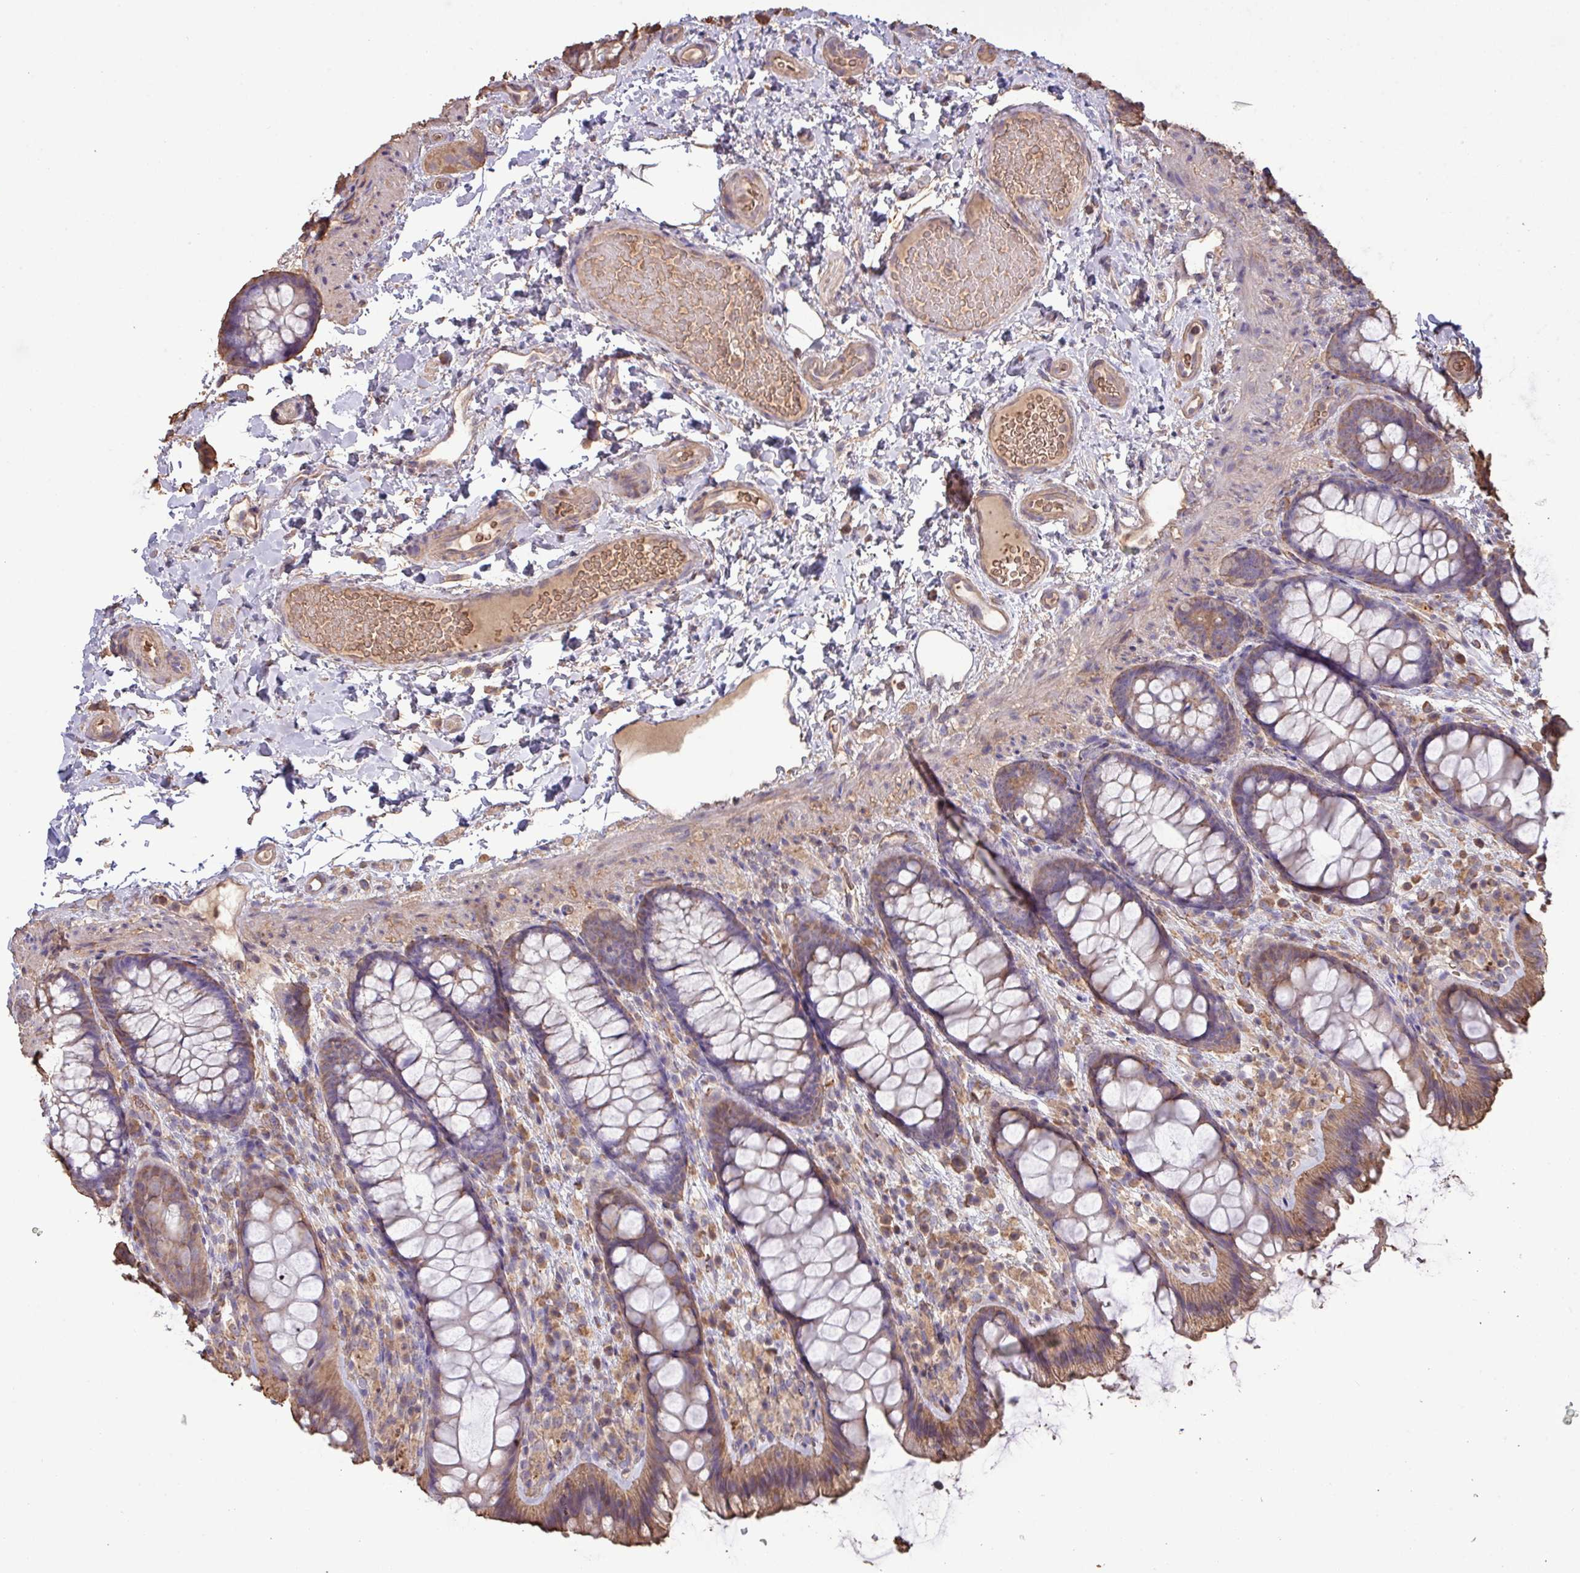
{"staining": {"intensity": "weak", "quantity": ">75%", "location": "cytoplasmic/membranous"}, "tissue": "colon", "cell_type": "Endothelial cells", "image_type": "normal", "snomed": [{"axis": "morphology", "description": "Normal tissue, NOS"}, {"axis": "topography", "description": "Colon"}], "caption": "Immunohistochemical staining of benign colon exhibits low levels of weak cytoplasmic/membranous expression in approximately >75% of endothelial cells. The staining is performed using DAB brown chromogen to label protein expression. The nuclei are counter-stained blue using hematoxylin.", "gene": "CAMK2A", "patient": {"sex": "male", "age": 46}}